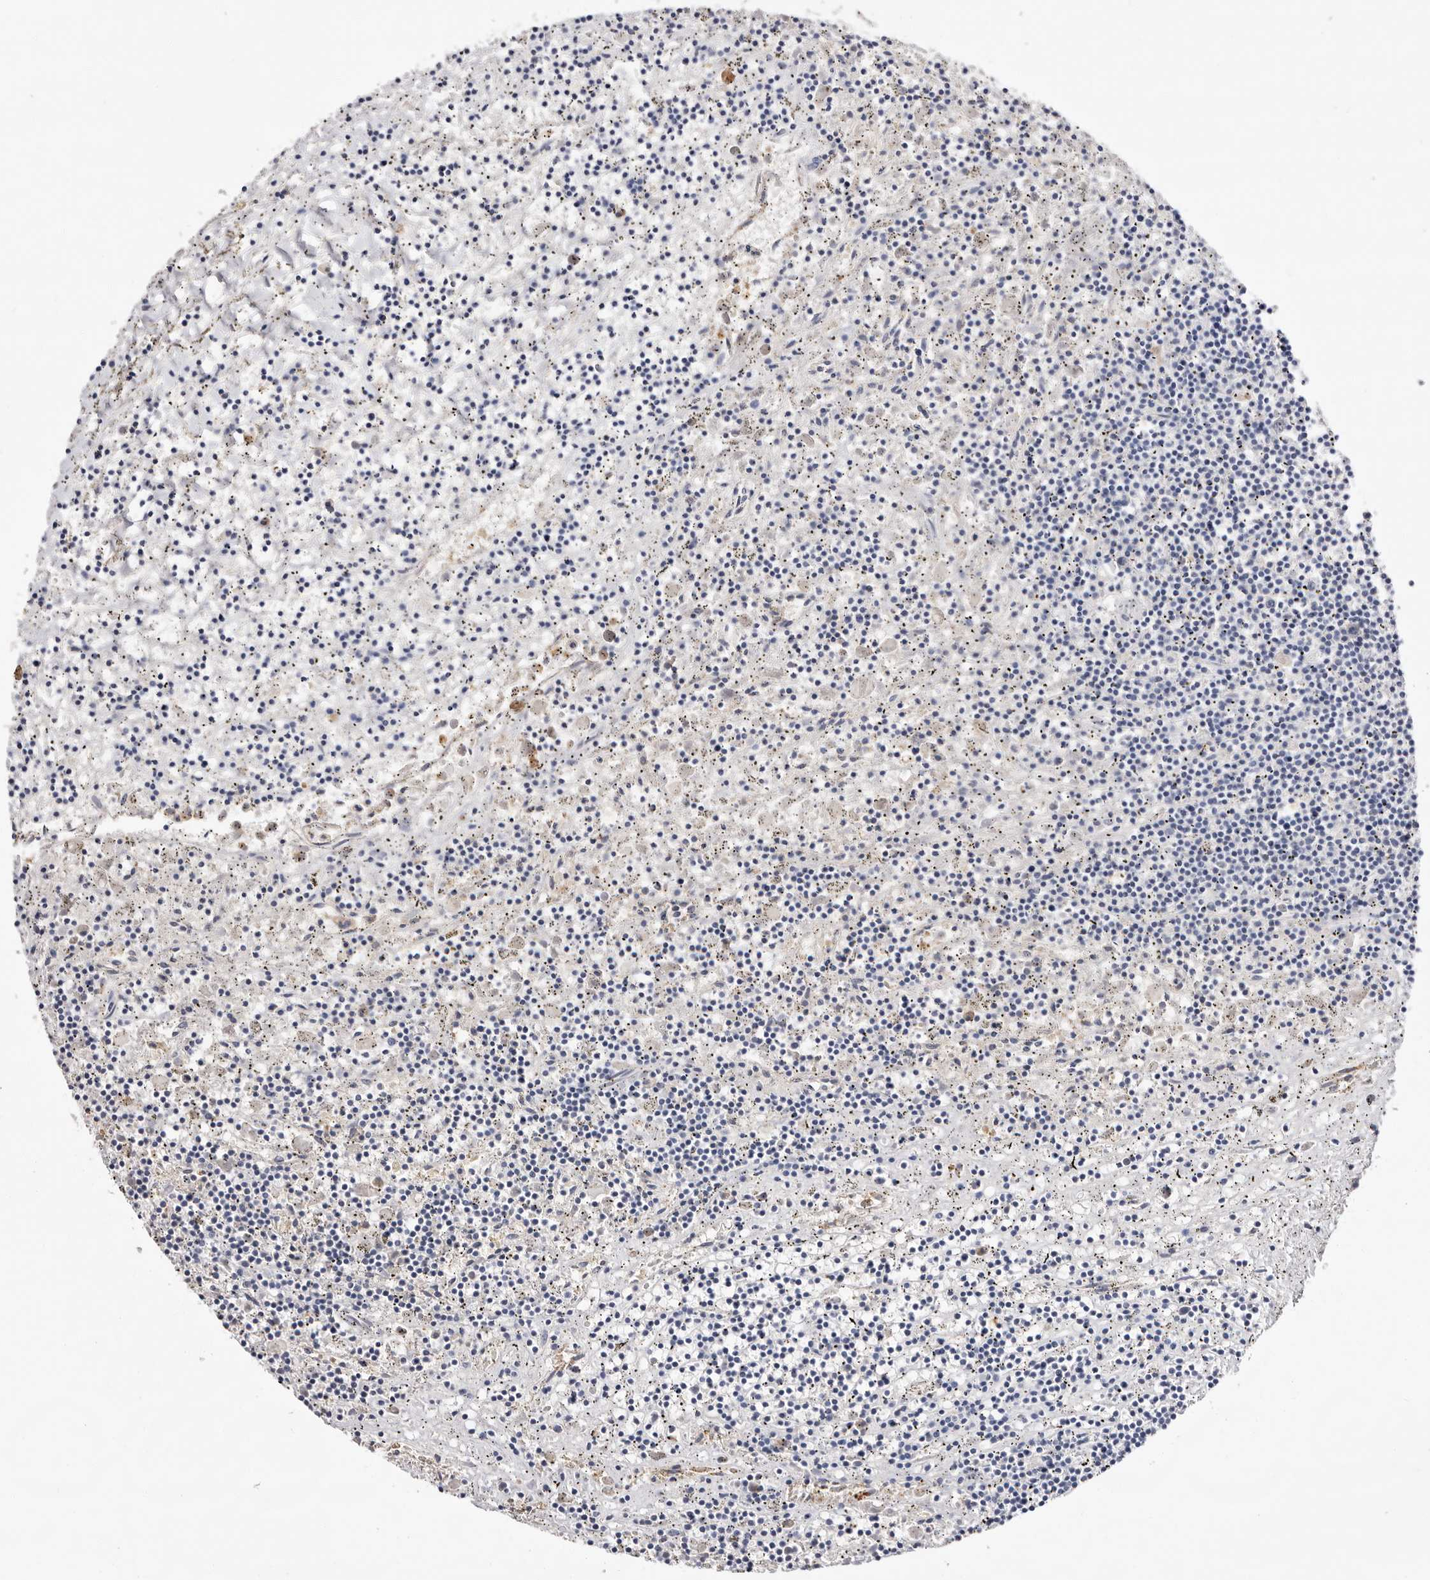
{"staining": {"intensity": "negative", "quantity": "none", "location": "none"}, "tissue": "lymphoma", "cell_type": "Tumor cells", "image_type": "cancer", "snomed": [{"axis": "morphology", "description": "Malignant lymphoma, non-Hodgkin's type, Low grade"}, {"axis": "topography", "description": "Spleen"}], "caption": "There is no significant expression in tumor cells of lymphoma. (Stains: DAB immunohistochemistry (IHC) with hematoxylin counter stain, Microscopy: brightfield microscopy at high magnification).", "gene": "LMLN", "patient": {"sex": "male", "age": 76}}